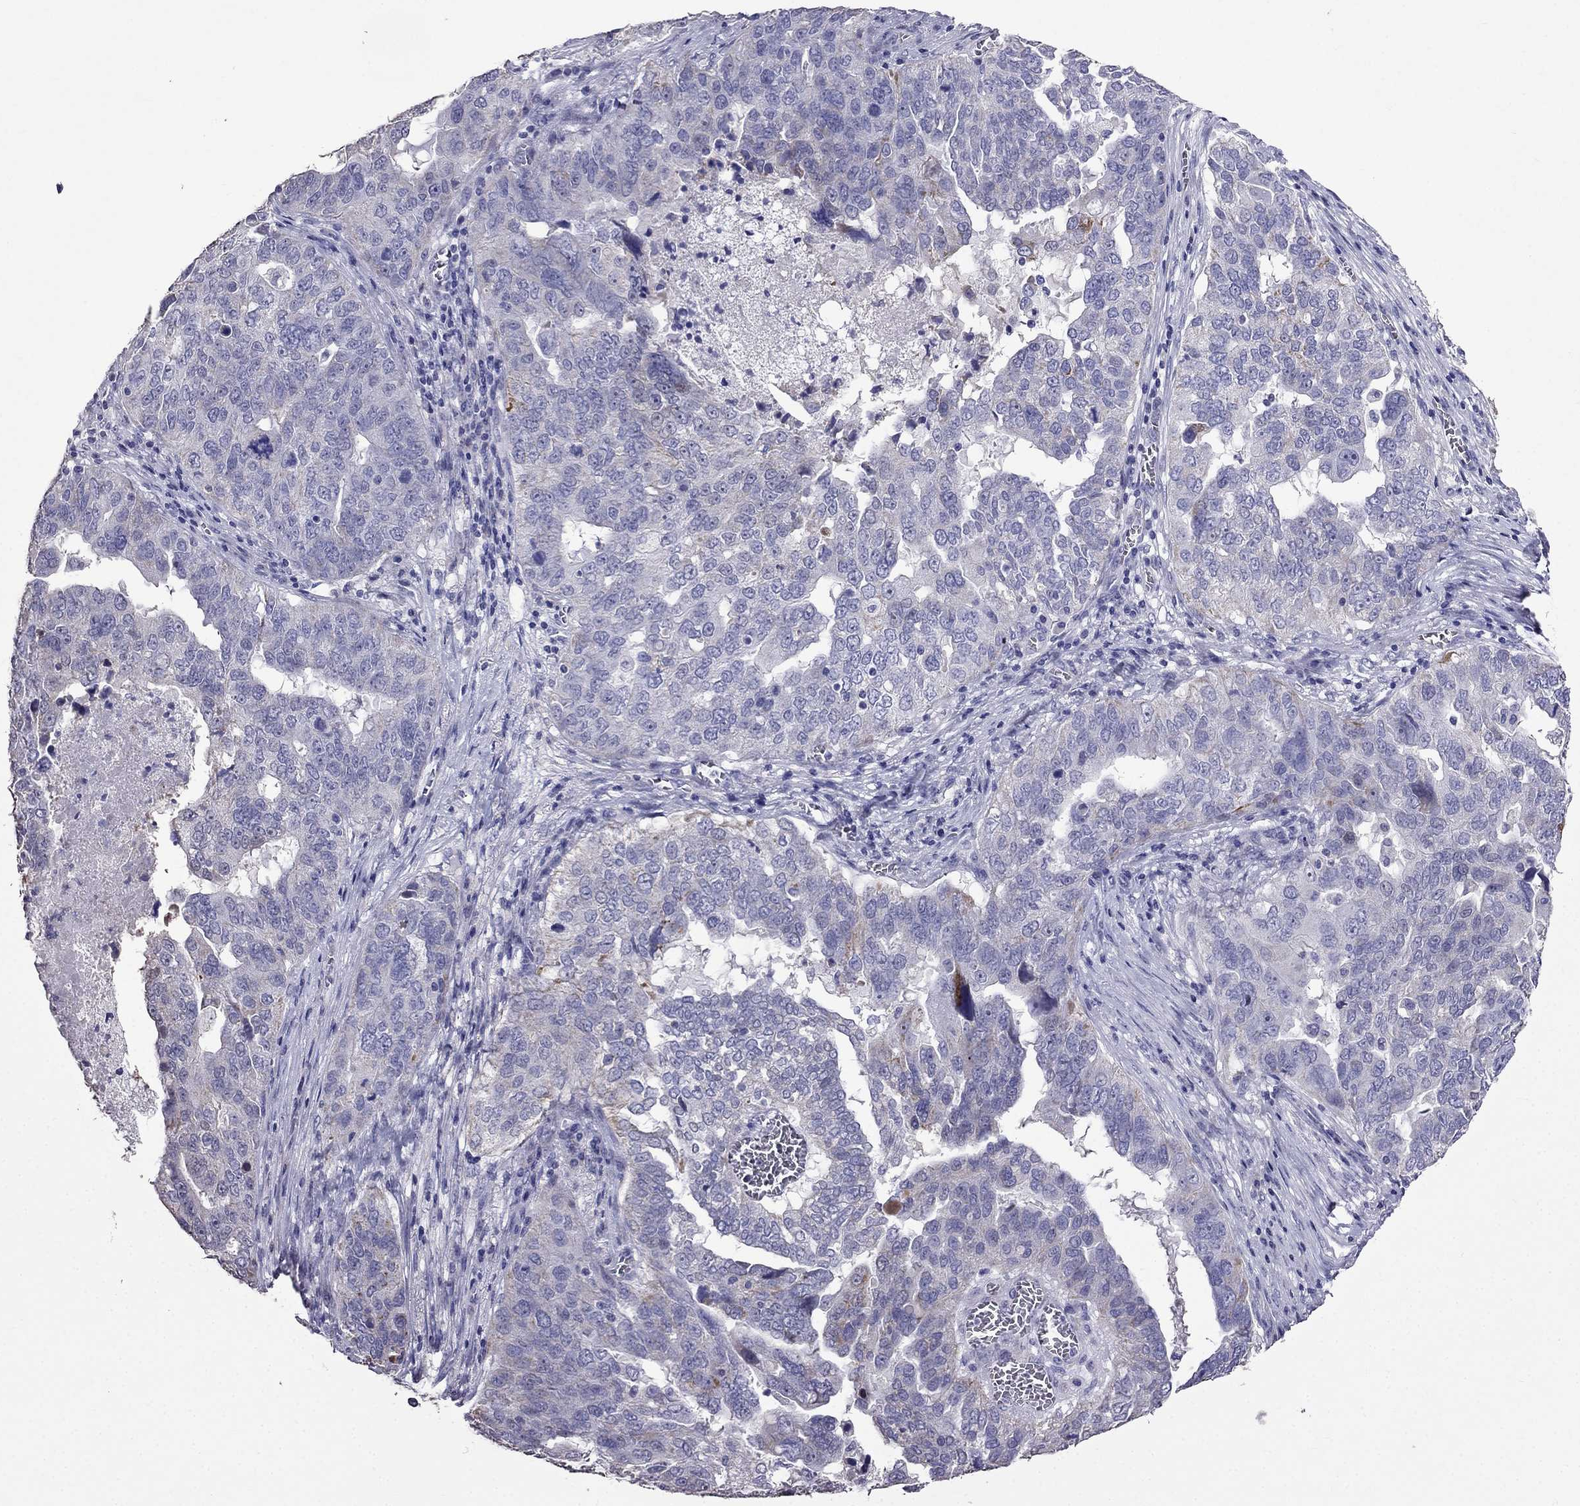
{"staining": {"intensity": "negative", "quantity": "none", "location": "none"}, "tissue": "ovarian cancer", "cell_type": "Tumor cells", "image_type": "cancer", "snomed": [{"axis": "morphology", "description": "Carcinoma, endometroid"}, {"axis": "topography", "description": "Soft tissue"}, {"axis": "topography", "description": "Ovary"}], "caption": "This is an immunohistochemistry micrograph of ovarian cancer (endometroid carcinoma). There is no positivity in tumor cells.", "gene": "AK5", "patient": {"sex": "female", "age": 52}}